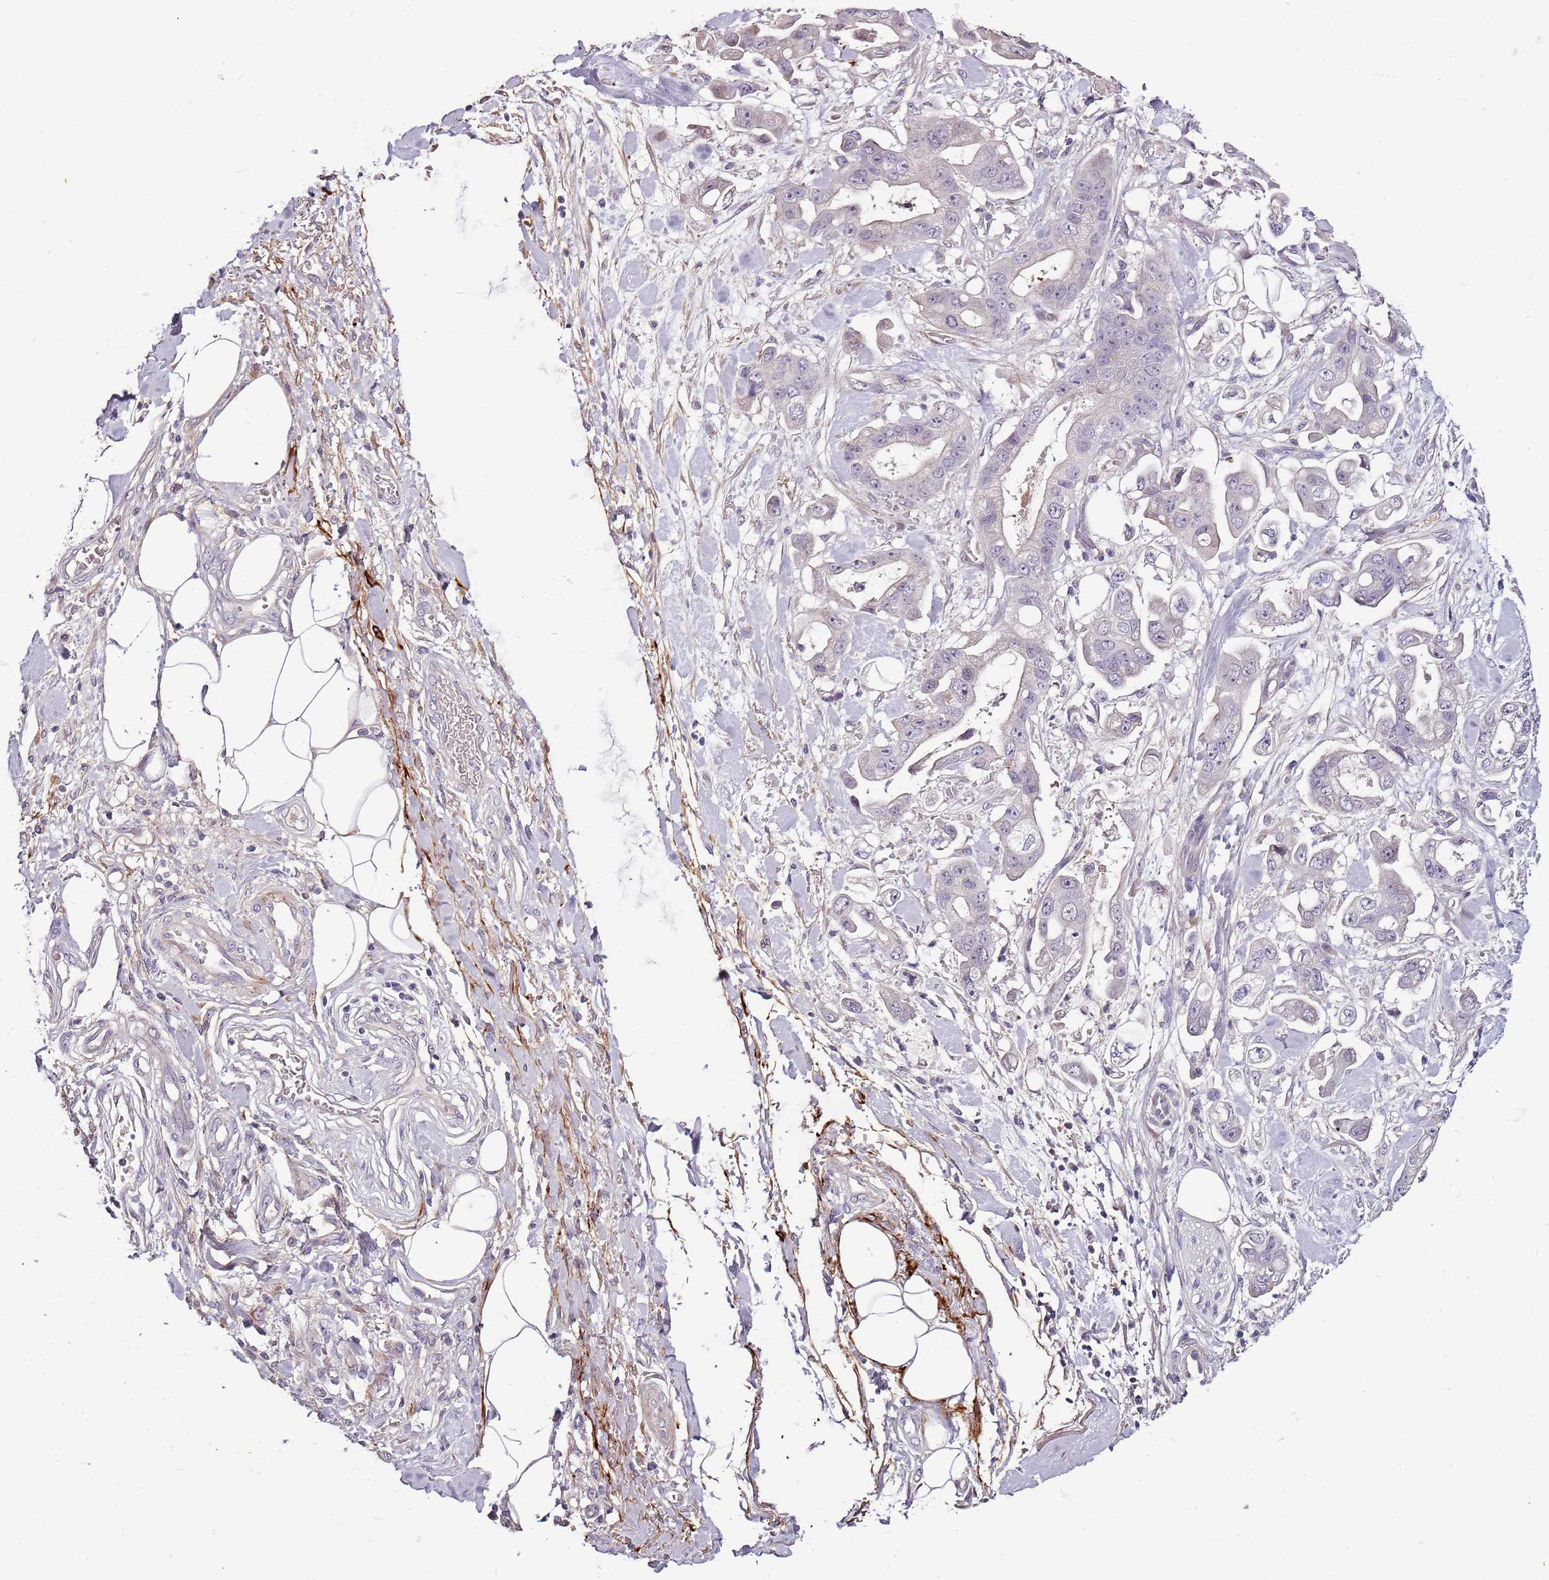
{"staining": {"intensity": "negative", "quantity": "none", "location": "none"}, "tissue": "stomach cancer", "cell_type": "Tumor cells", "image_type": "cancer", "snomed": [{"axis": "morphology", "description": "Adenocarcinoma, NOS"}, {"axis": "topography", "description": "Stomach"}], "caption": "DAB immunohistochemical staining of stomach cancer (adenocarcinoma) reveals no significant staining in tumor cells.", "gene": "NKX2-3", "patient": {"sex": "male", "age": 62}}